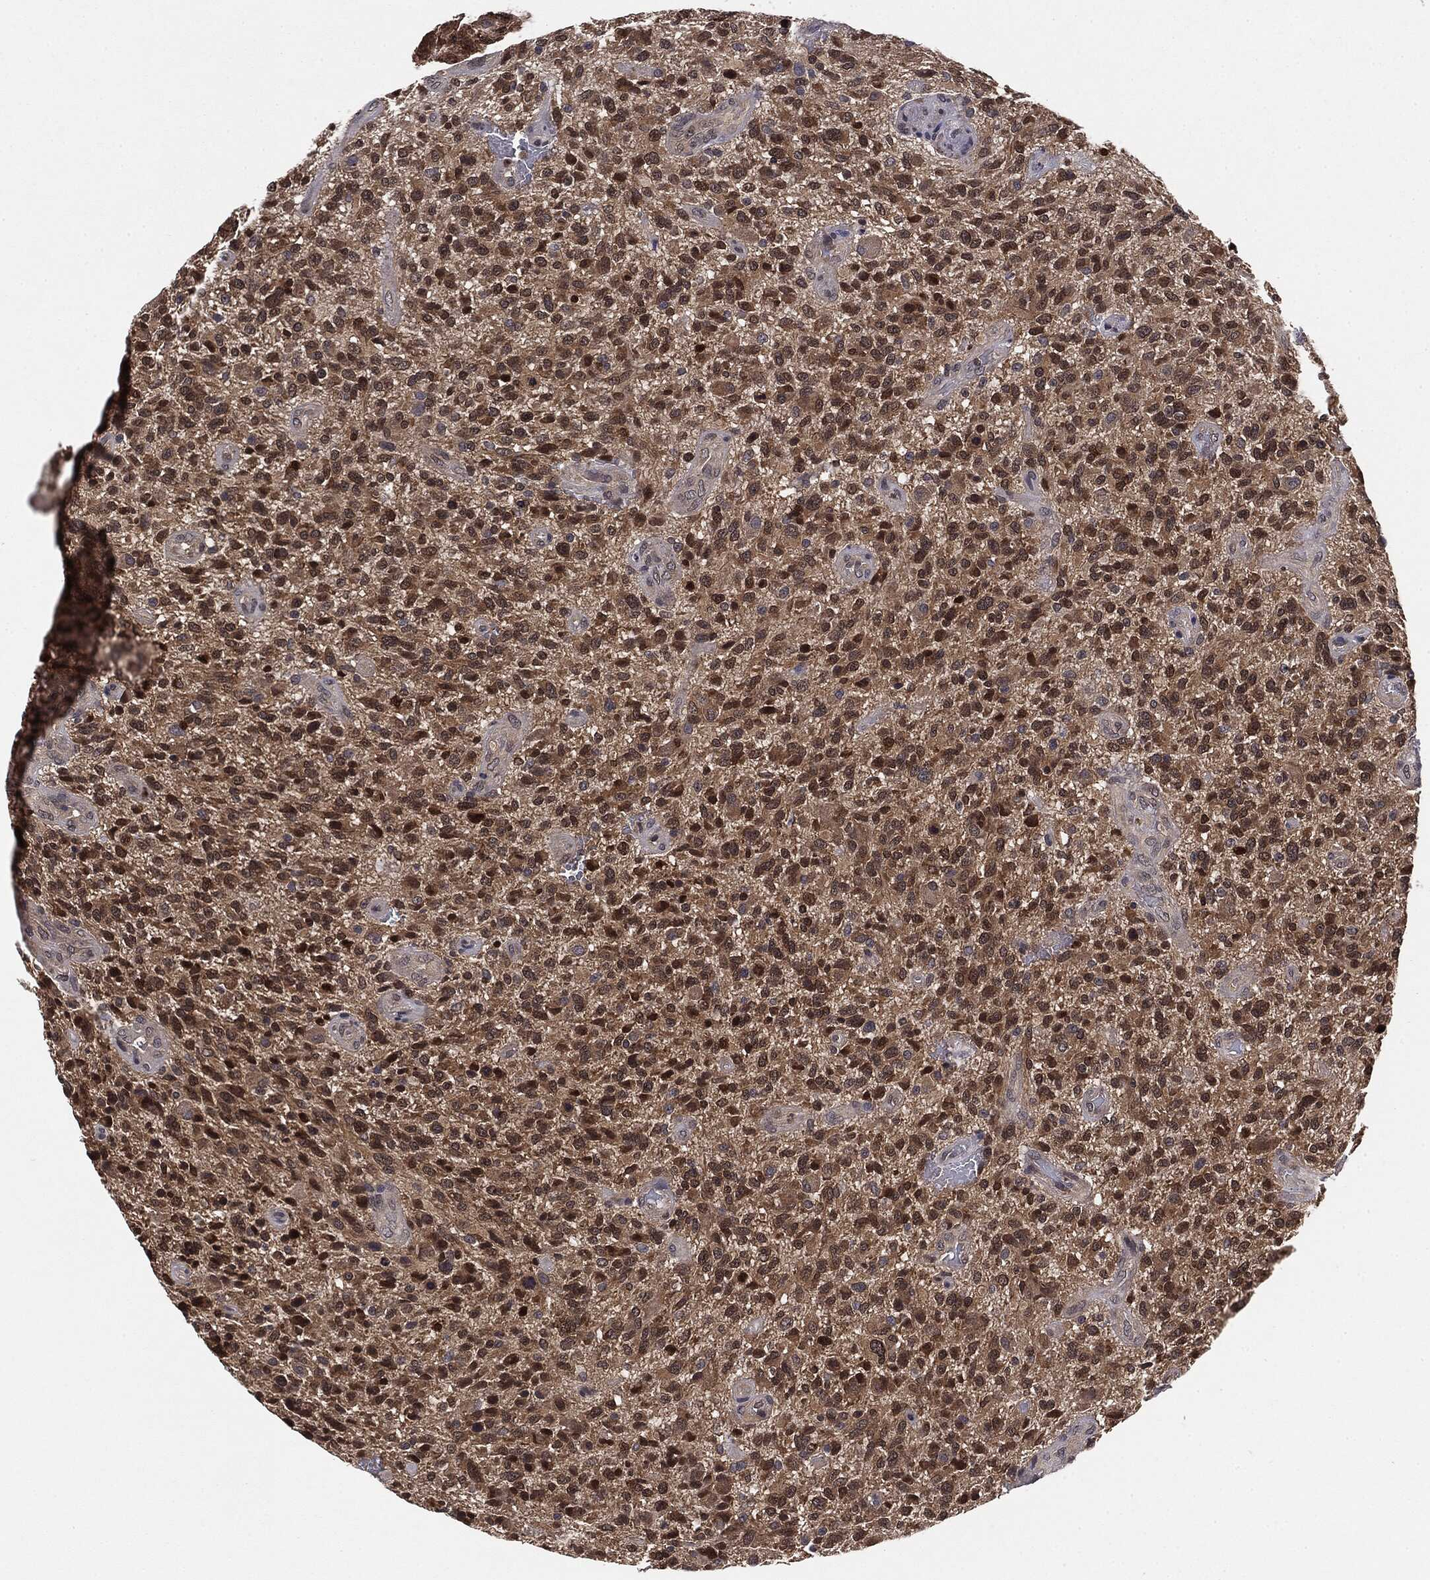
{"staining": {"intensity": "moderate", "quantity": ">75%", "location": "cytoplasmic/membranous,nuclear"}, "tissue": "glioma", "cell_type": "Tumor cells", "image_type": "cancer", "snomed": [{"axis": "morphology", "description": "Glioma, malignant, High grade"}, {"axis": "topography", "description": "Brain"}], "caption": "Immunohistochemical staining of glioma exhibits moderate cytoplasmic/membranous and nuclear protein positivity in about >75% of tumor cells. The staining was performed using DAB to visualize the protein expression in brown, while the nuclei were stained in blue with hematoxylin (Magnification: 20x).", "gene": "KRT7", "patient": {"sex": "male", "age": 47}}